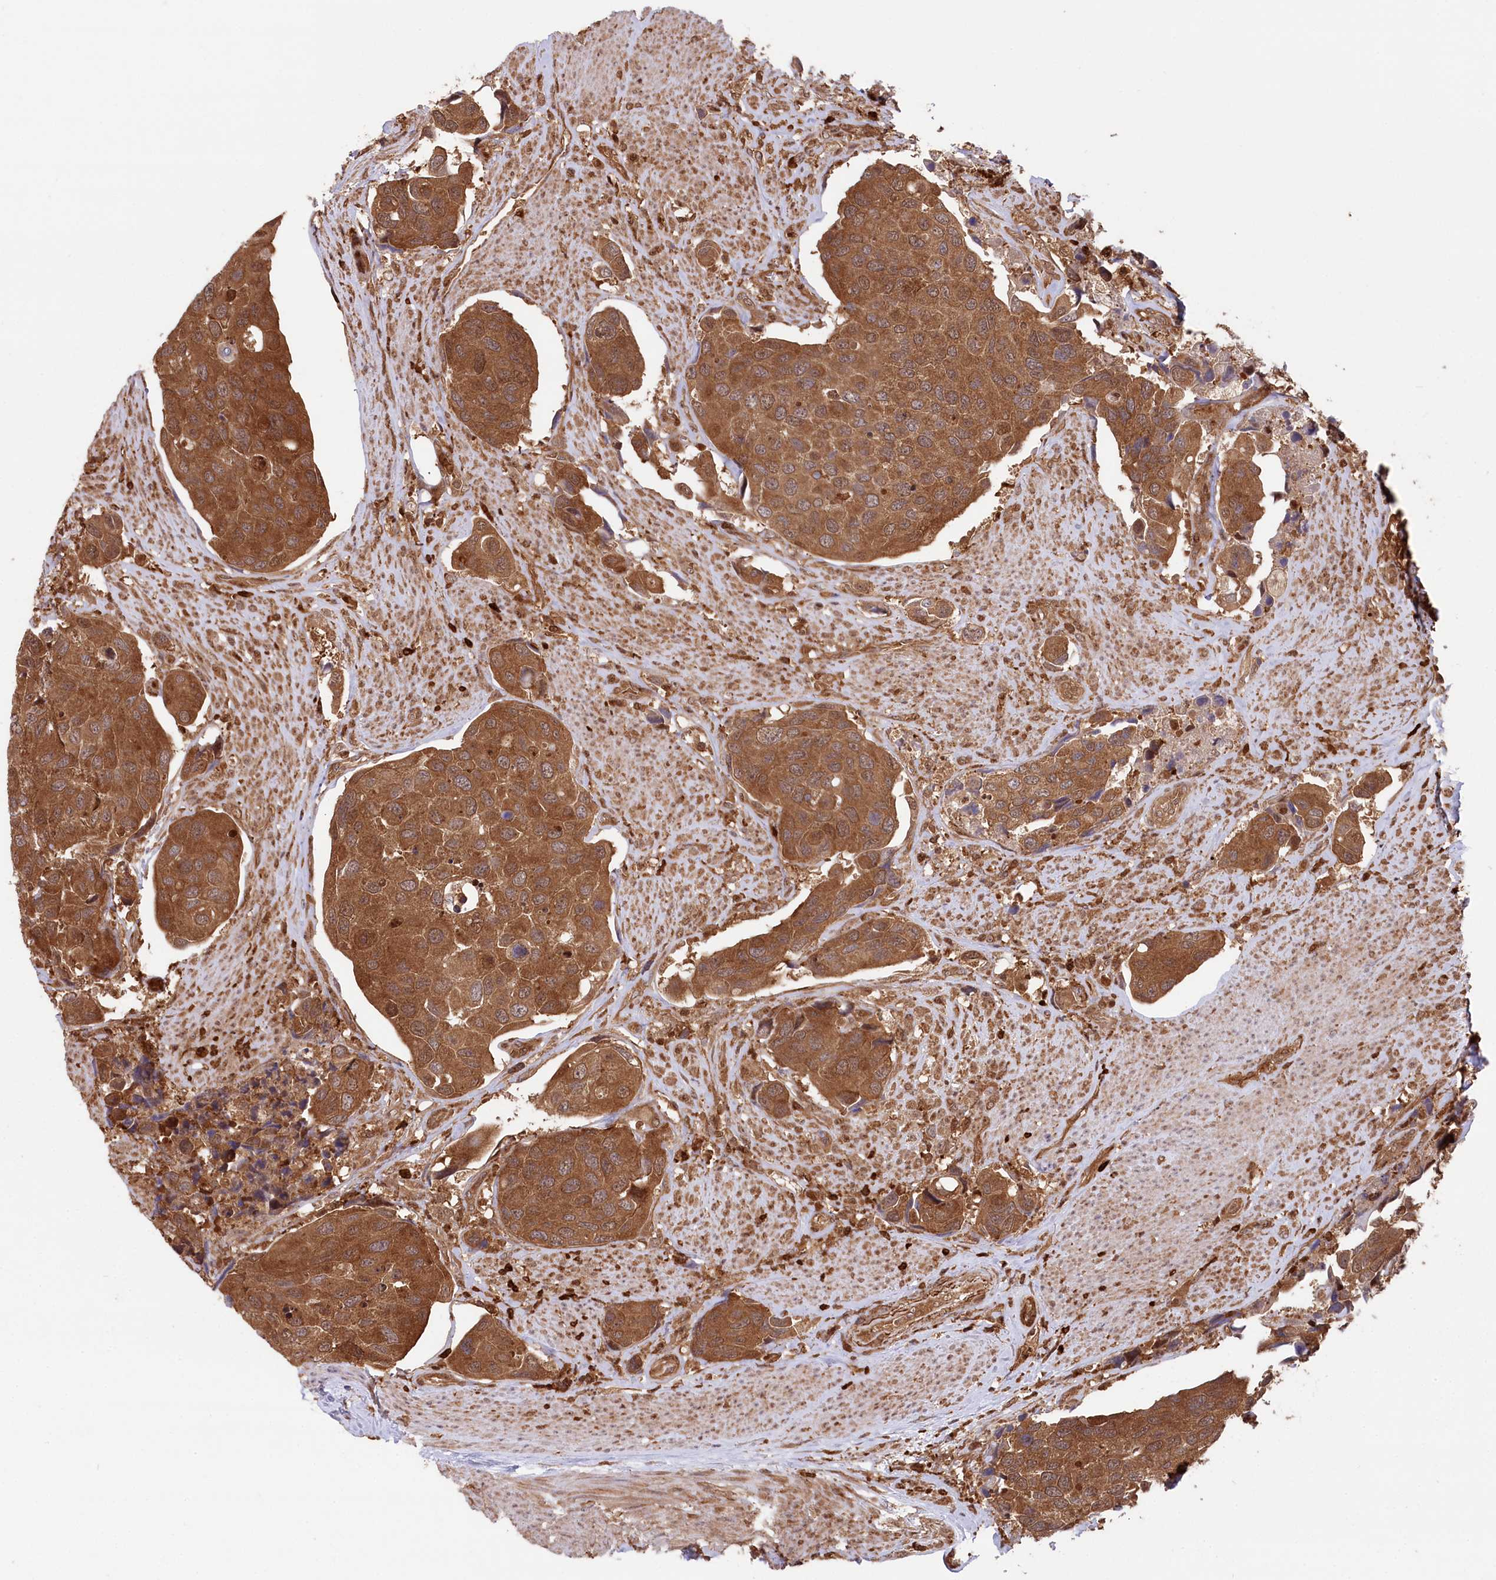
{"staining": {"intensity": "strong", "quantity": ">75%", "location": "cytoplasmic/membranous"}, "tissue": "urothelial cancer", "cell_type": "Tumor cells", "image_type": "cancer", "snomed": [{"axis": "morphology", "description": "Urothelial carcinoma, High grade"}, {"axis": "topography", "description": "Urinary bladder"}], "caption": "Protein expression analysis of urothelial carcinoma (high-grade) demonstrates strong cytoplasmic/membranous staining in about >75% of tumor cells. (brown staining indicates protein expression, while blue staining denotes nuclei).", "gene": "LSG1", "patient": {"sex": "male", "age": 74}}